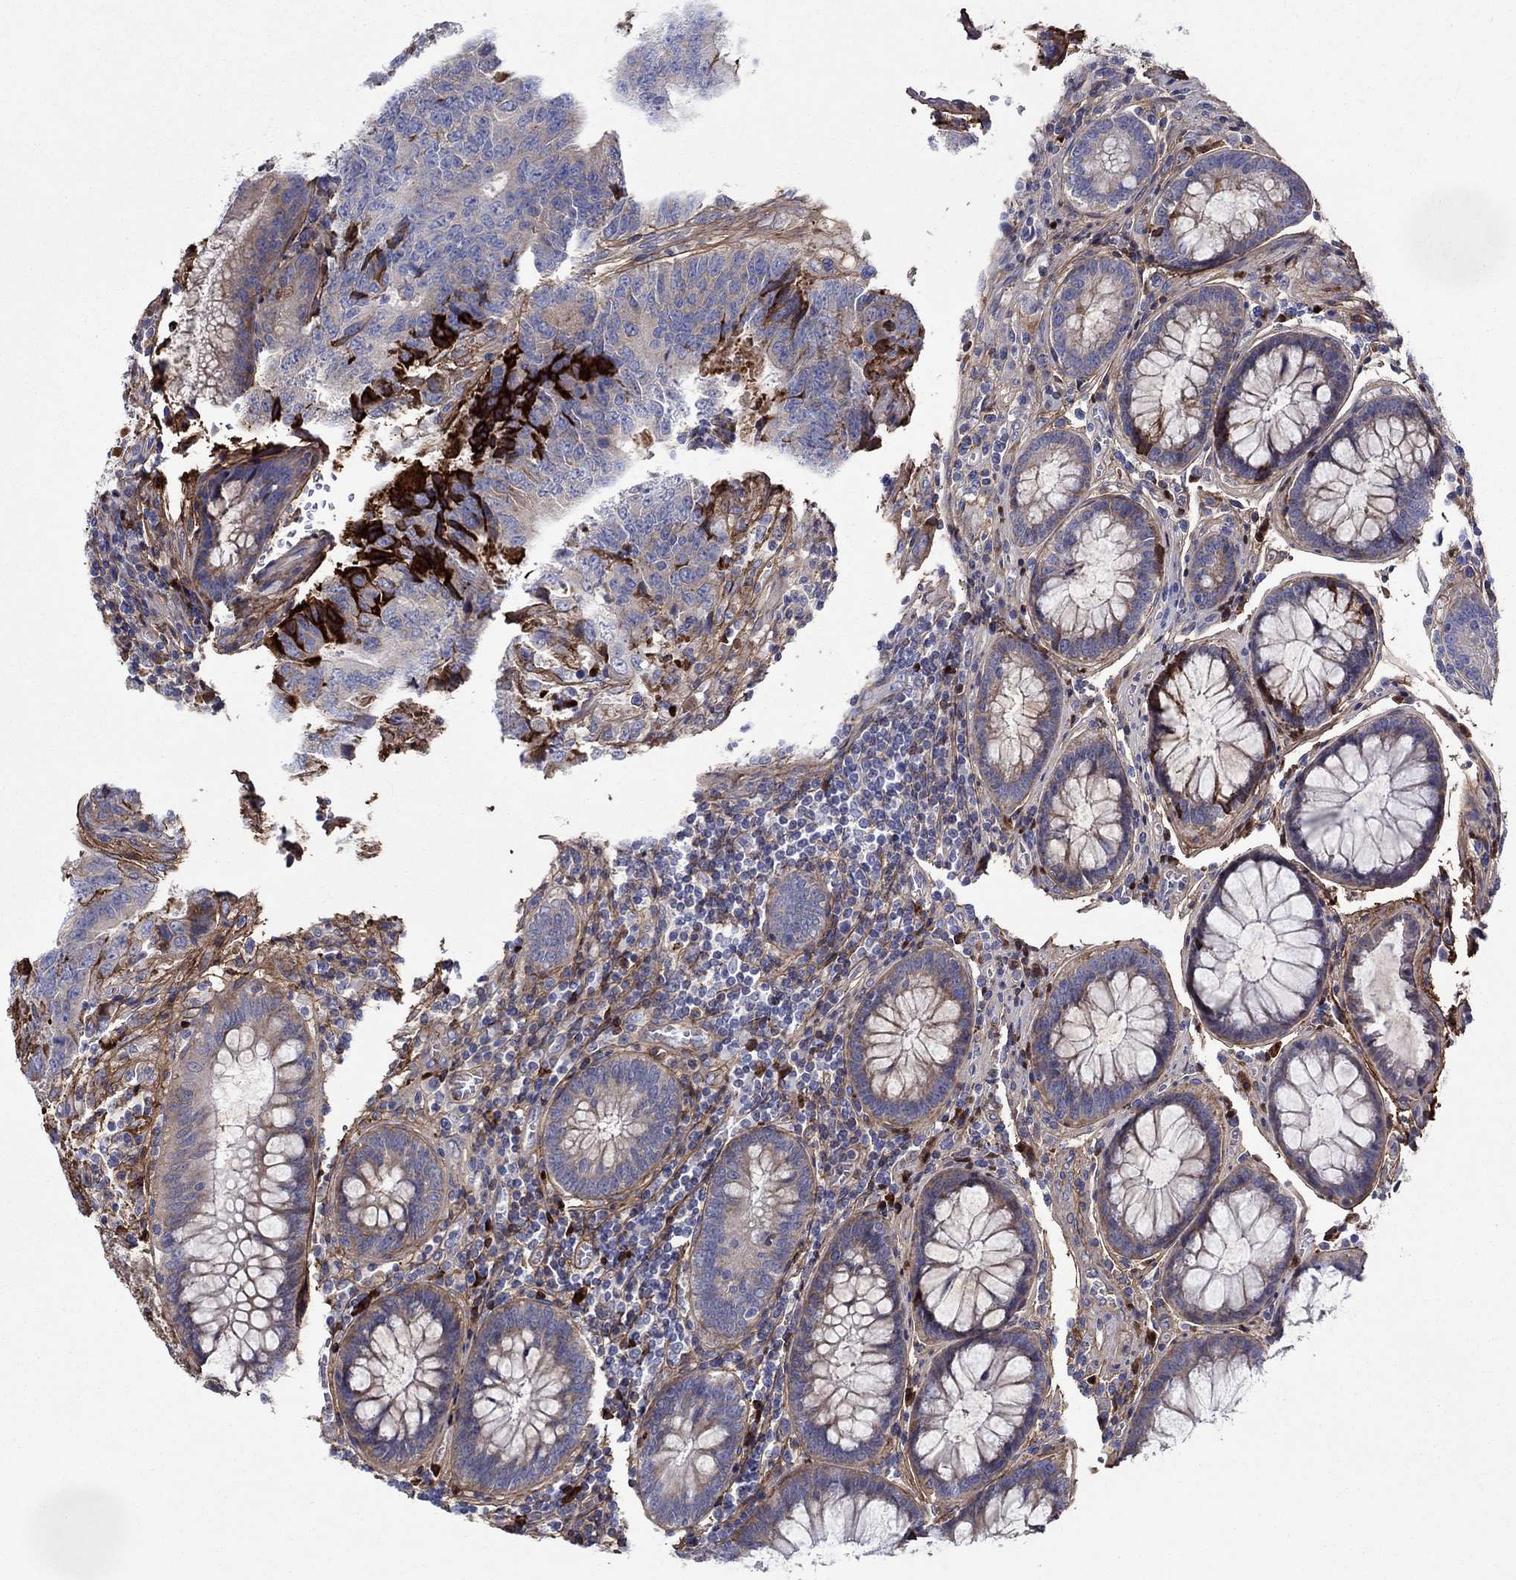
{"staining": {"intensity": "strong", "quantity": "25%-75%", "location": "cytoplasmic/membranous"}, "tissue": "colorectal cancer", "cell_type": "Tumor cells", "image_type": "cancer", "snomed": [{"axis": "morphology", "description": "Adenocarcinoma, NOS"}, {"axis": "topography", "description": "Colon"}], "caption": "Colorectal cancer stained with IHC displays strong cytoplasmic/membranous staining in about 25%-75% of tumor cells.", "gene": "TGFBI", "patient": {"sex": "female", "age": 48}}